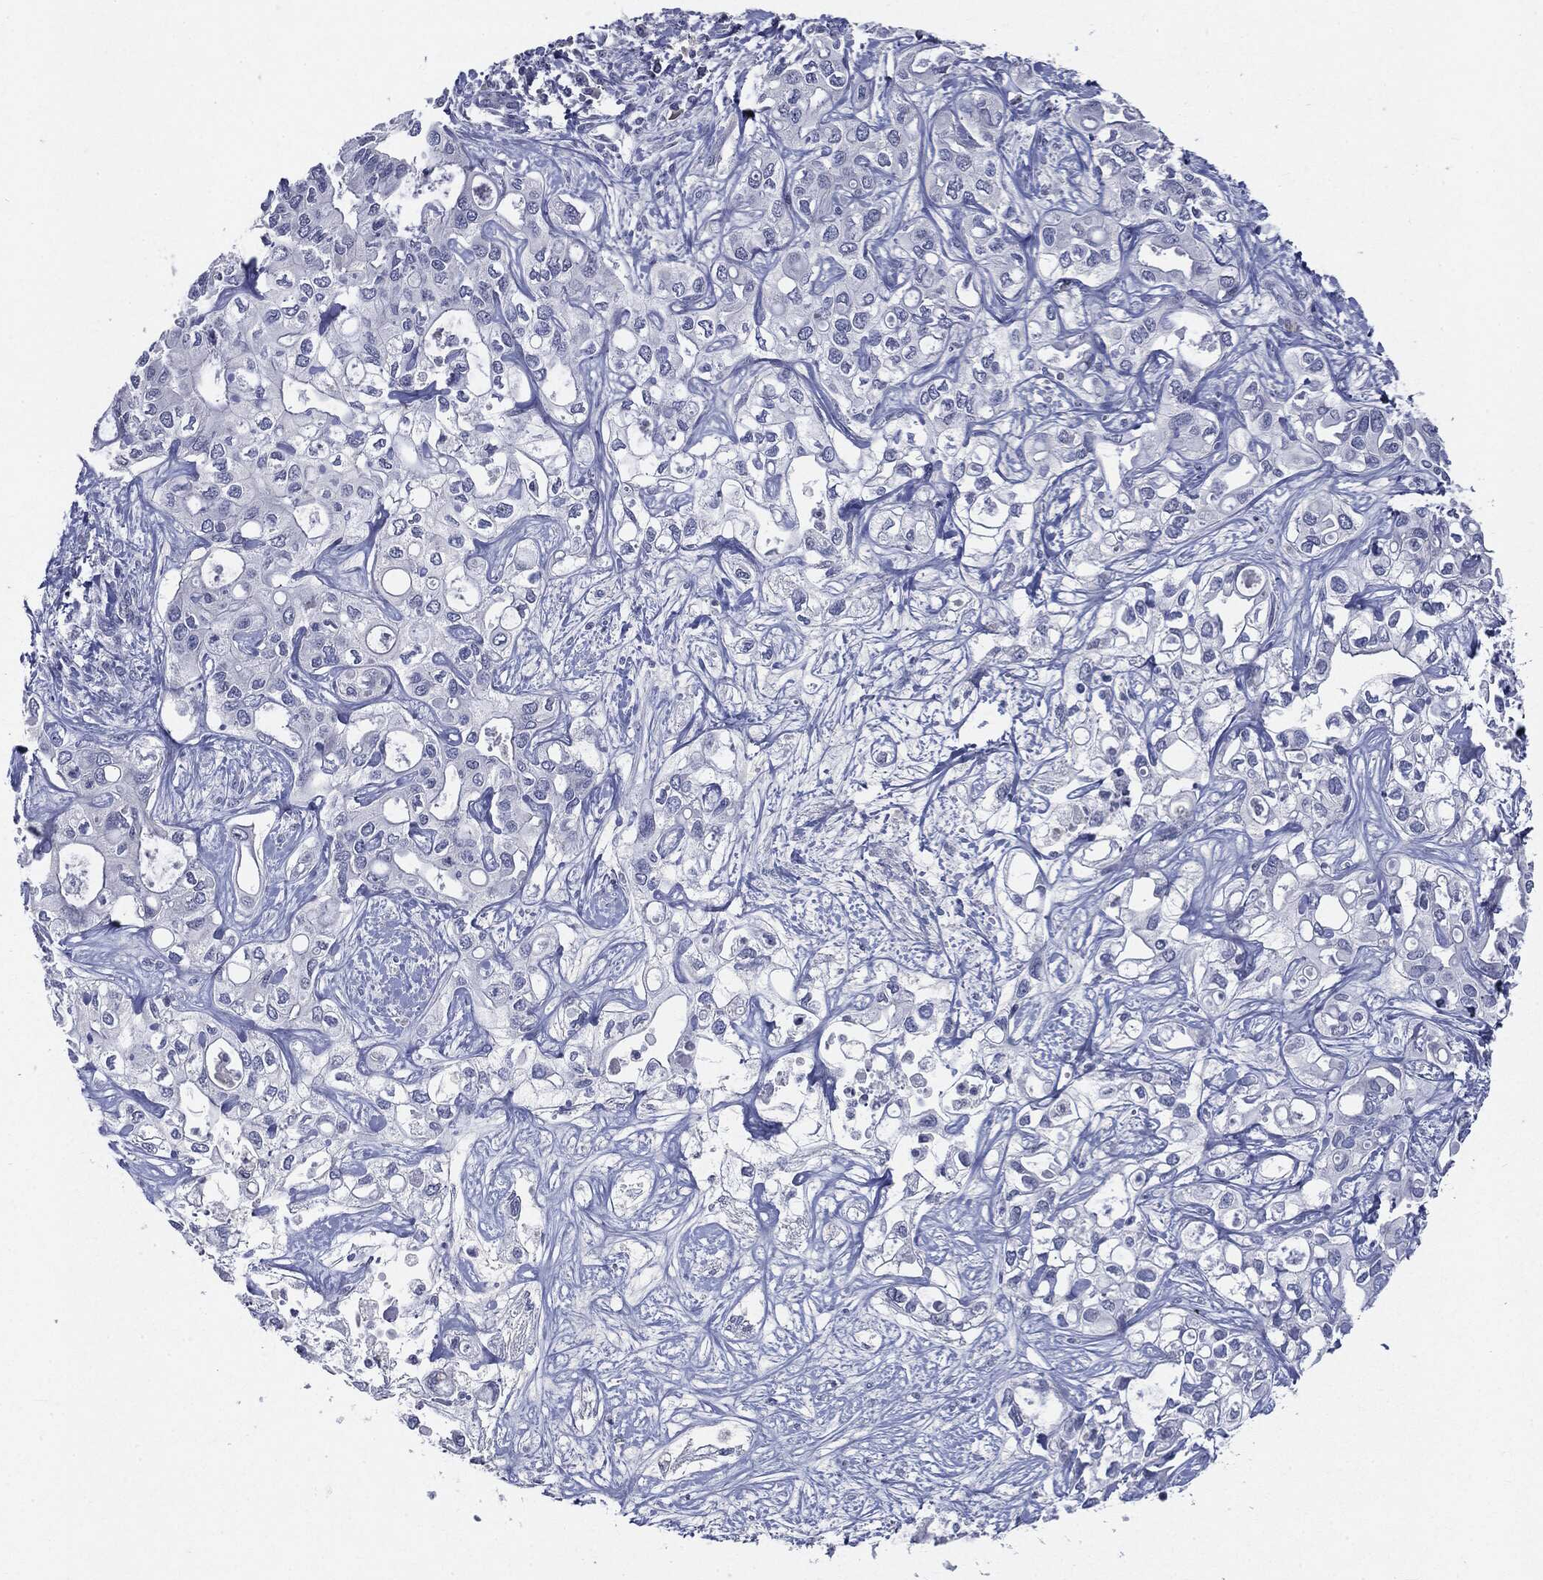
{"staining": {"intensity": "negative", "quantity": "none", "location": "none"}, "tissue": "liver cancer", "cell_type": "Tumor cells", "image_type": "cancer", "snomed": [{"axis": "morphology", "description": "Cholangiocarcinoma"}, {"axis": "topography", "description": "Liver"}], "caption": "IHC of human cholangiocarcinoma (liver) exhibits no expression in tumor cells.", "gene": "CGB1", "patient": {"sex": "female", "age": 64}}